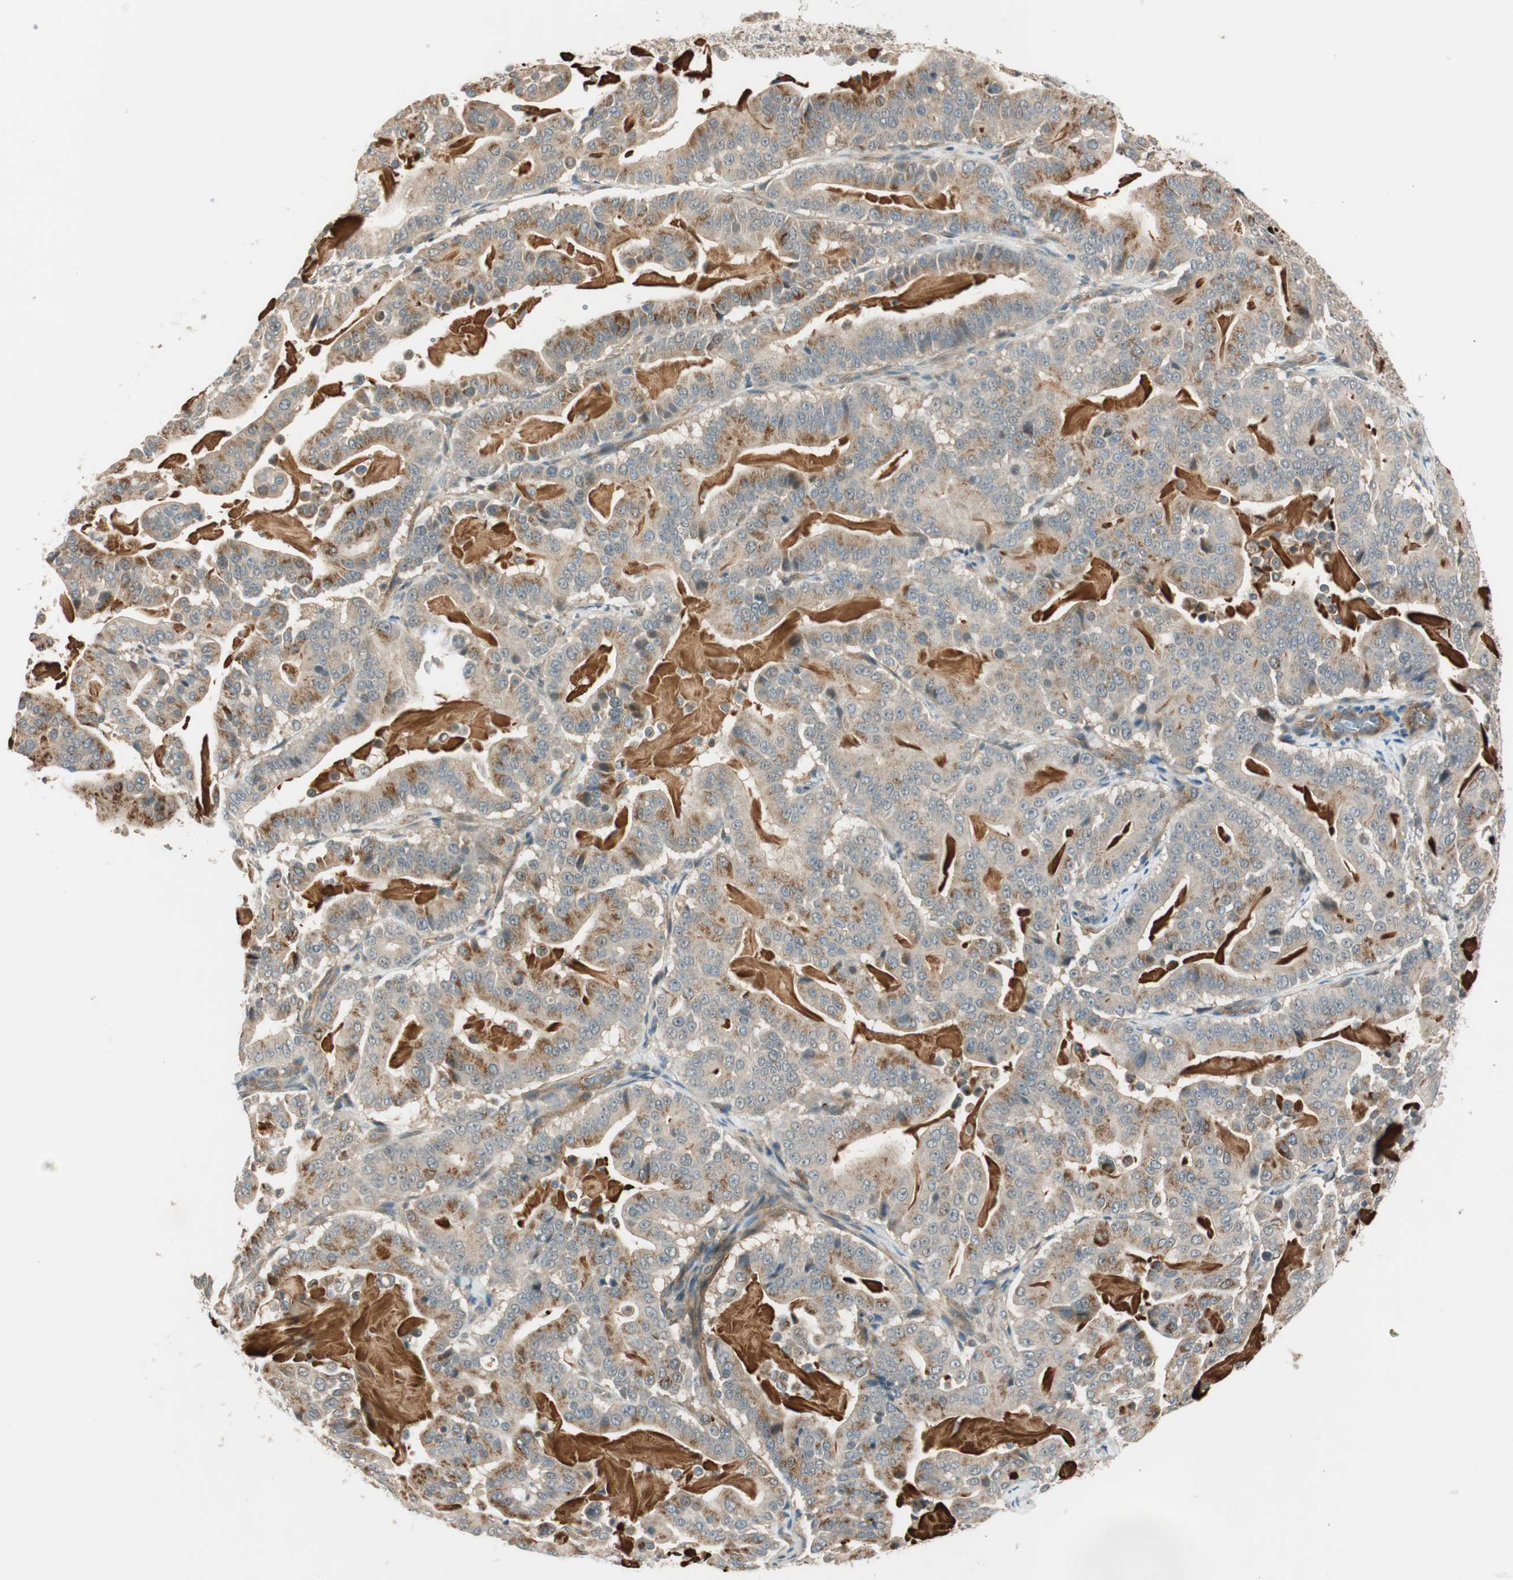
{"staining": {"intensity": "moderate", "quantity": "25%-75%", "location": "cytoplasmic/membranous"}, "tissue": "pancreatic cancer", "cell_type": "Tumor cells", "image_type": "cancer", "snomed": [{"axis": "morphology", "description": "Adenocarcinoma, NOS"}, {"axis": "topography", "description": "Pancreas"}], "caption": "Immunohistochemical staining of pancreatic cancer exhibits medium levels of moderate cytoplasmic/membranous positivity in approximately 25%-75% of tumor cells.", "gene": "PSMD8", "patient": {"sex": "male", "age": 63}}